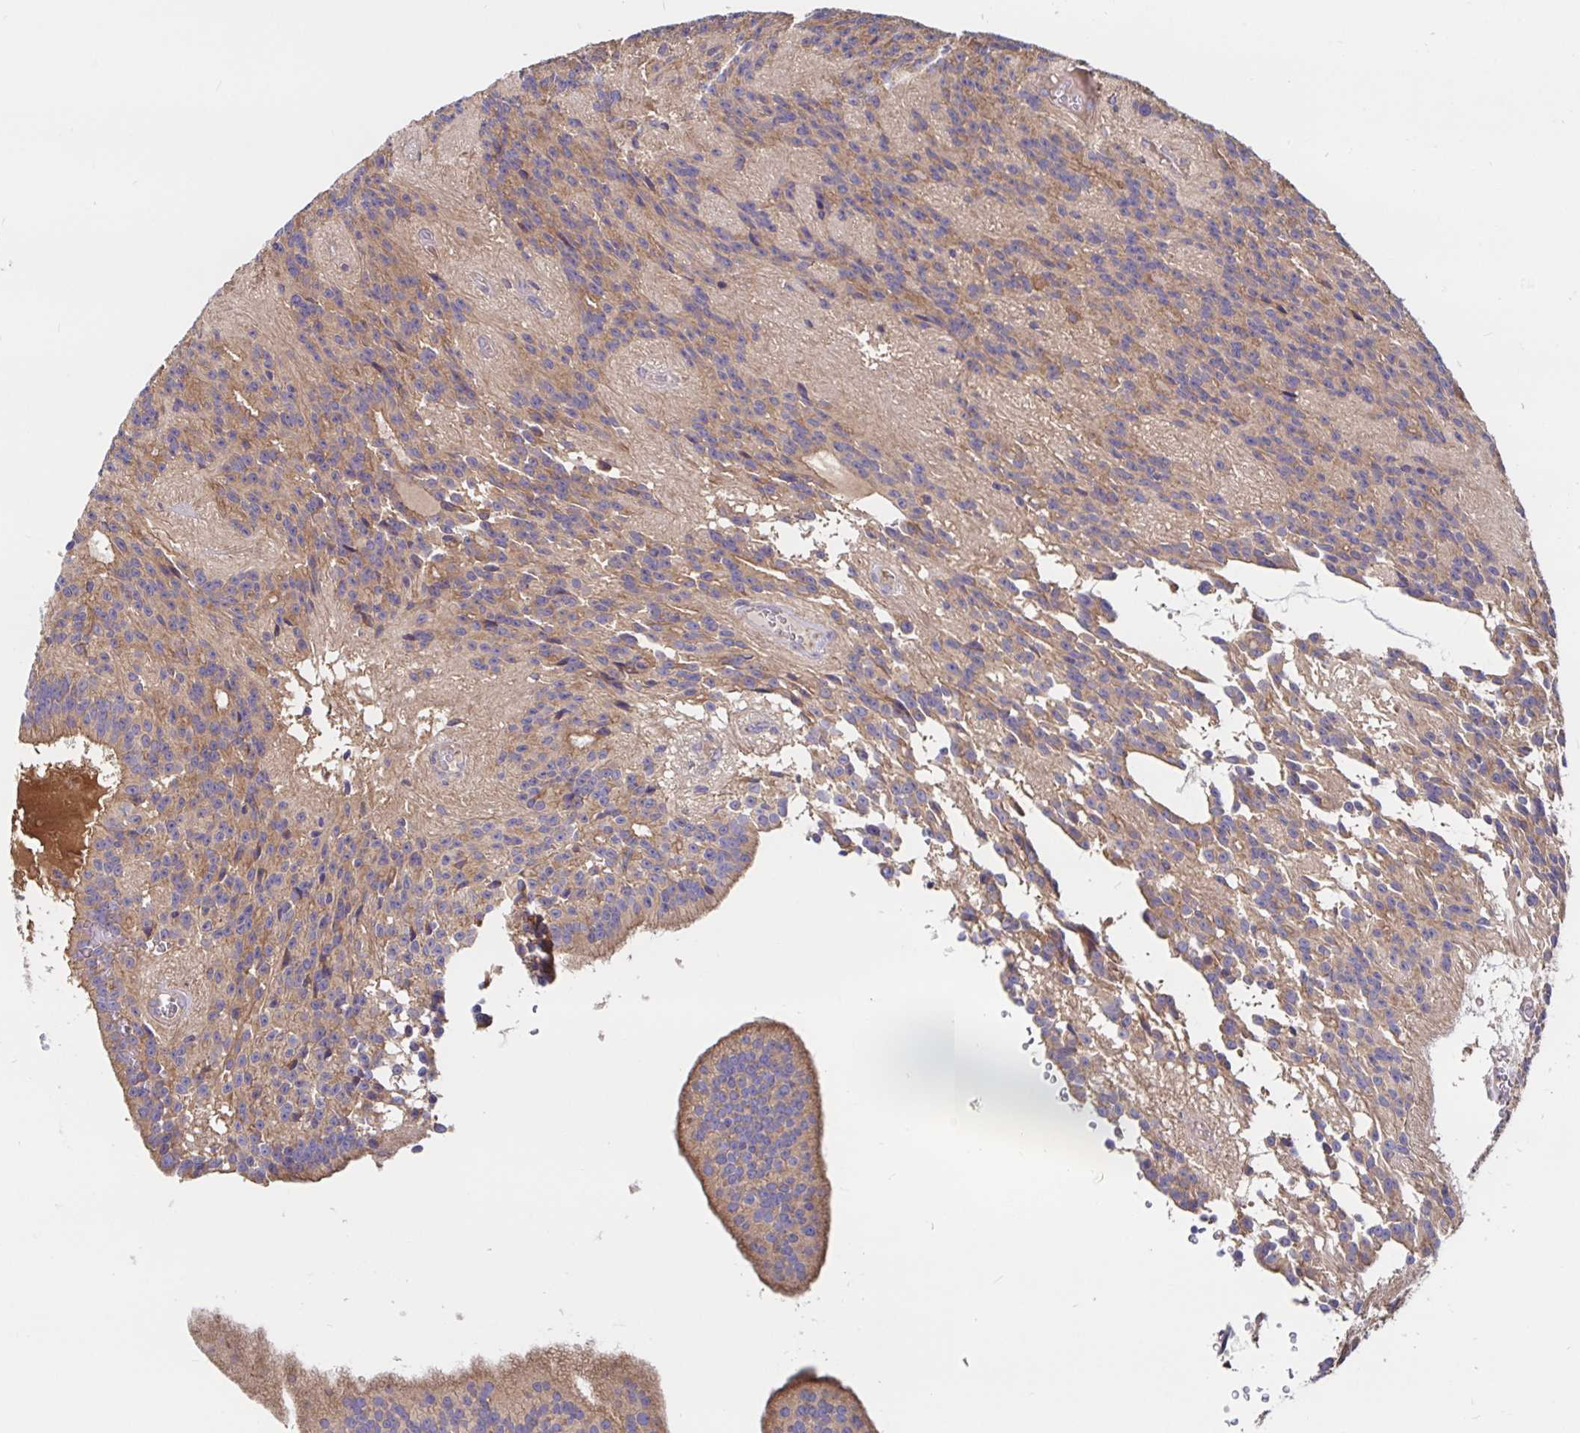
{"staining": {"intensity": "weak", "quantity": "25%-75%", "location": "cytoplasmic/membranous"}, "tissue": "glioma", "cell_type": "Tumor cells", "image_type": "cancer", "snomed": [{"axis": "morphology", "description": "Glioma, malignant, Low grade"}, {"axis": "topography", "description": "Brain"}], "caption": "IHC histopathology image of human glioma stained for a protein (brown), which displays low levels of weak cytoplasmic/membranous positivity in about 25%-75% of tumor cells.", "gene": "PRDX3", "patient": {"sex": "male", "age": 31}}